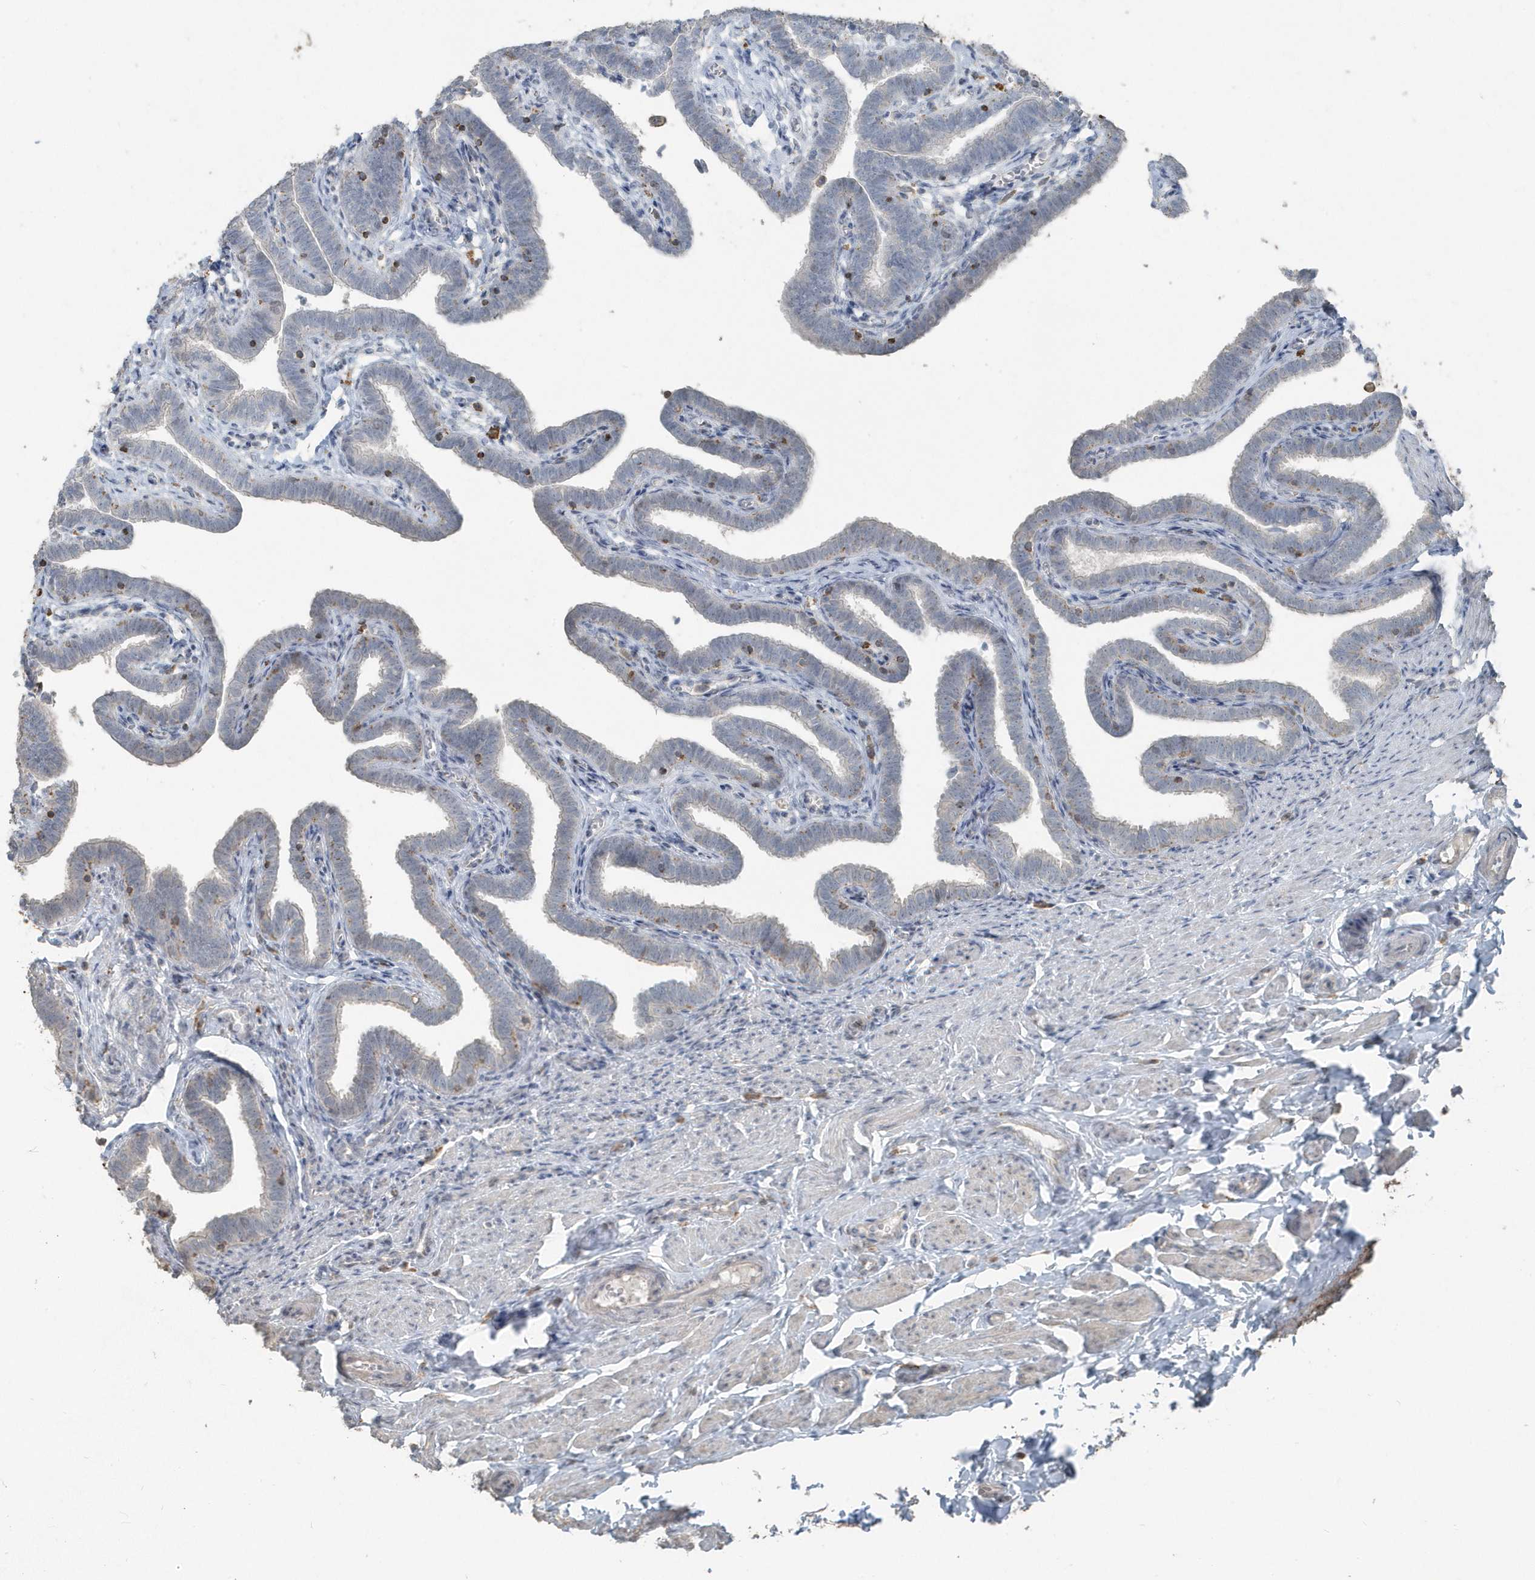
{"staining": {"intensity": "negative", "quantity": "none", "location": "none"}, "tissue": "fallopian tube", "cell_type": "Glandular cells", "image_type": "normal", "snomed": [{"axis": "morphology", "description": "Normal tissue, NOS"}, {"axis": "topography", "description": "Fallopian tube"}], "caption": "Immunohistochemistry histopathology image of benign fallopian tube: human fallopian tube stained with DAB shows no significant protein expression in glandular cells.", "gene": "ACTC1", "patient": {"sex": "female", "age": 36}}